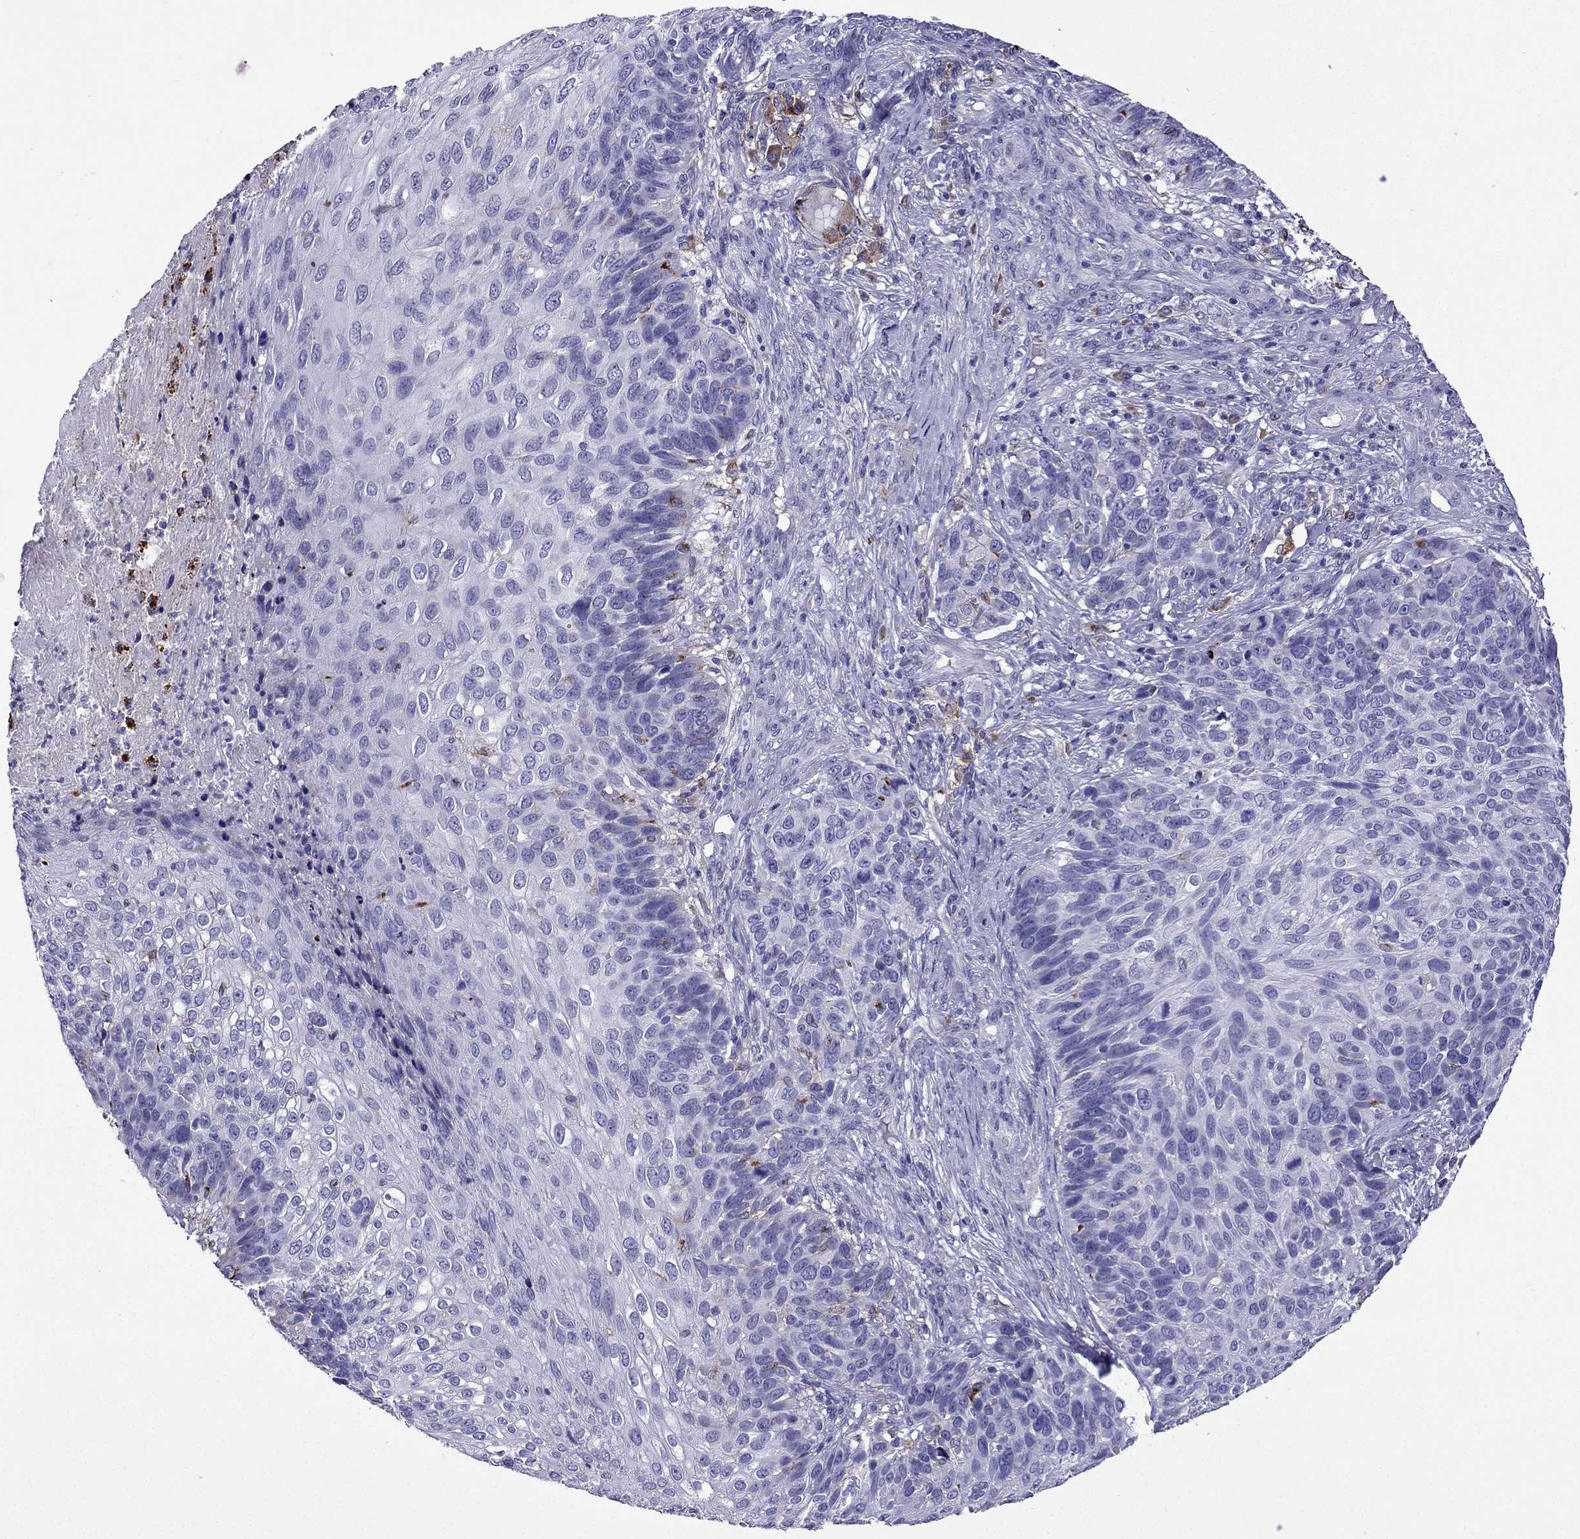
{"staining": {"intensity": "negative", "quantity": "none", "location": "none"}, "tissue": "skin cancer", "cell_type": "Tumor cells", "image_type": "cancer", "snomed": [{"axis": "morphology", "description": "Squamous cell carcinoma, NOS"}, {"axis": "topography", "description": "Skin"}], "caption": "Tumor cells show no significant protein expression in skin cancer (squamous cell carcinoma).", "gene": "TSSK4", "patient": {"sex": "male", "age": 92}}